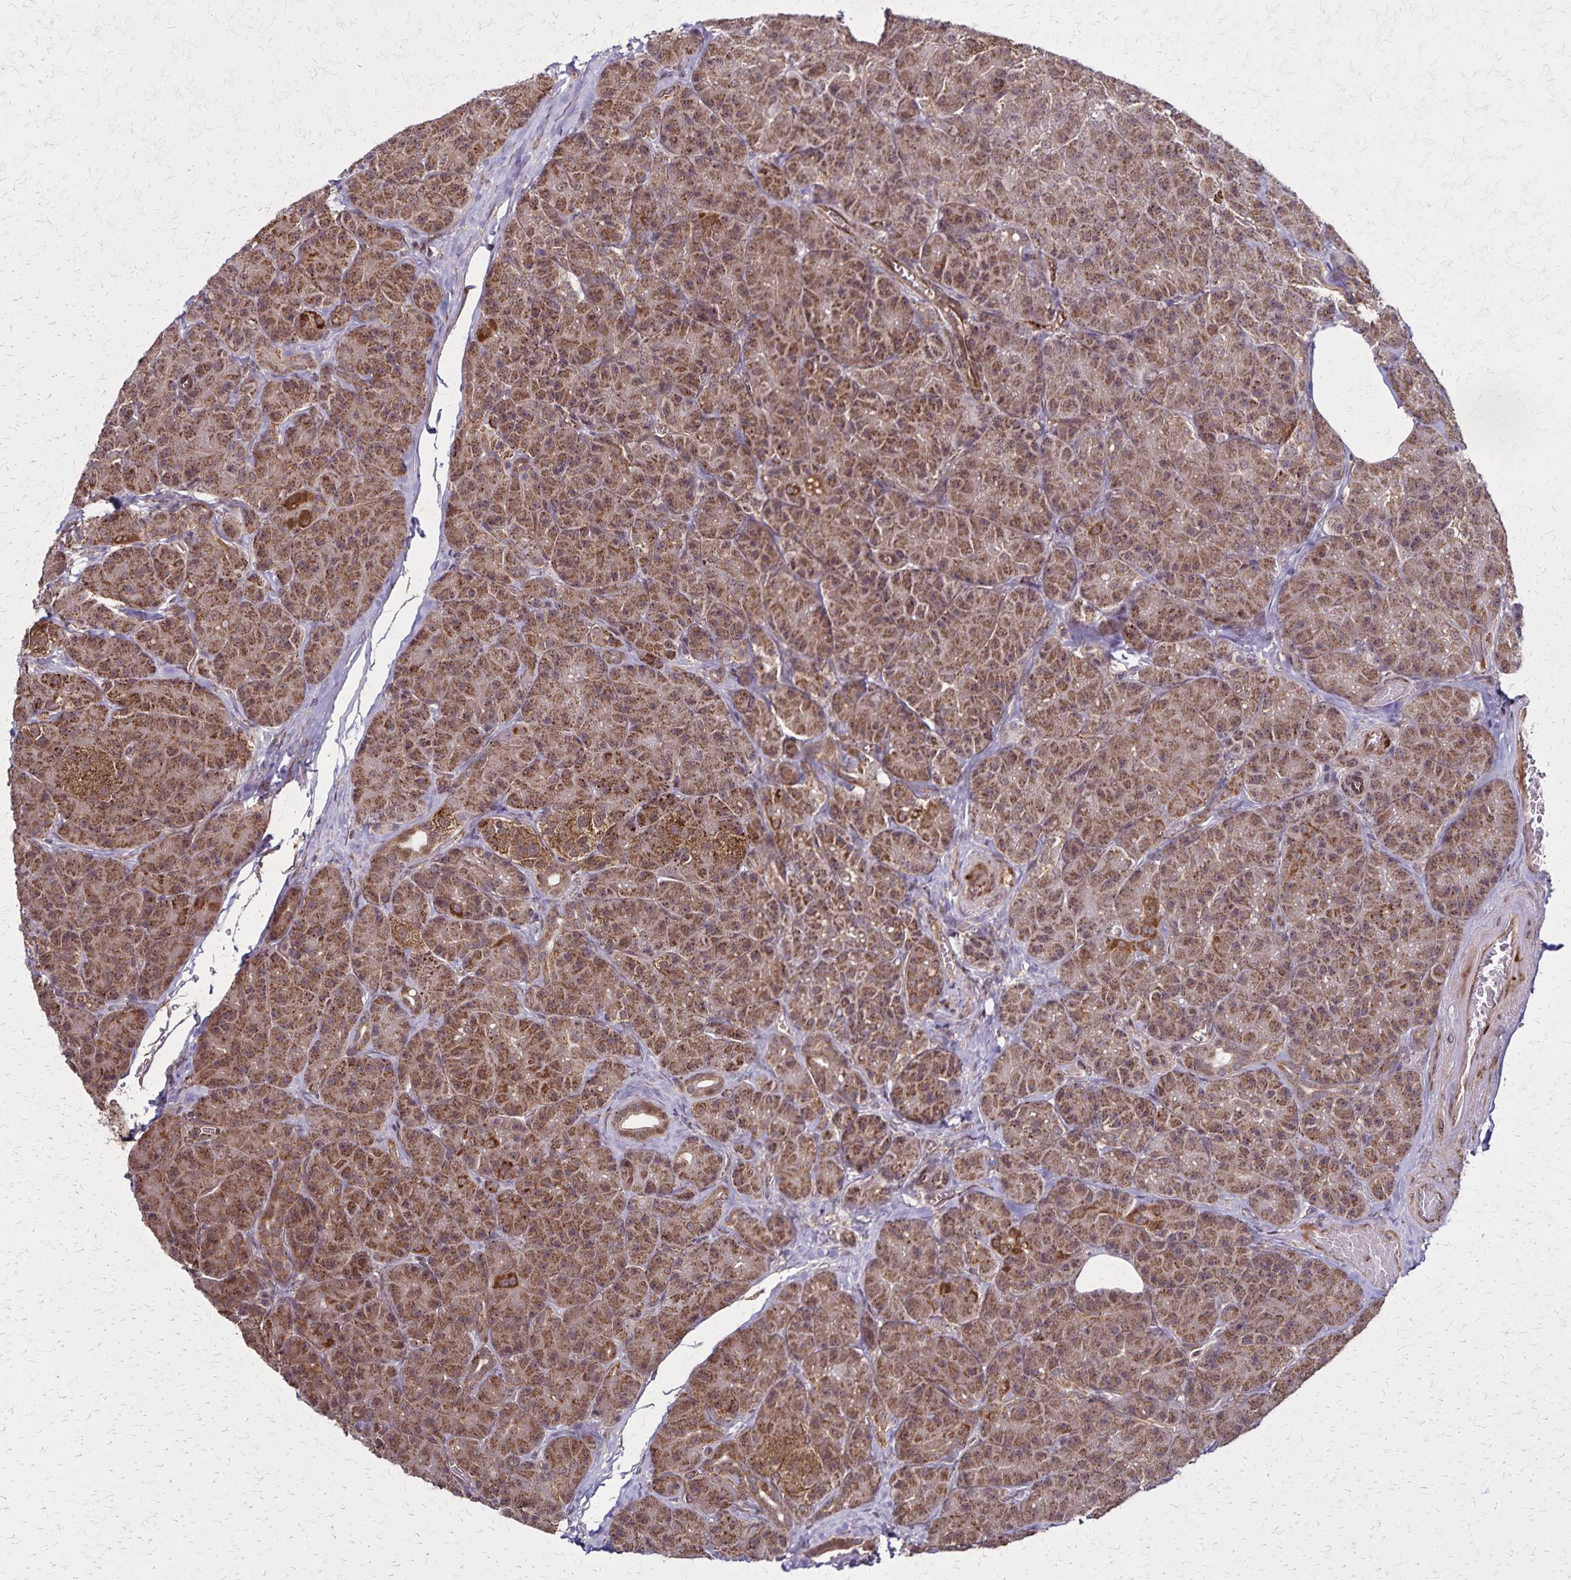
{"staining": {"intensity": "moderate", "quantity": ">75%", "location": "cytoplasmic/membranous"}, "tissue": "pancreas", "cell_type": "Exocrine glandular cells", "image_type": "normal", "snomed": [{"axis": "morphology", "description": "Normal tissue, NOS"}, {"axis": "topography", "description": "Pancreas"}], "caption": "A micrograph of pancreas stained for a protein displays moderate cytoplasmic/membranous brown staining in exocrine glandular cells.", "gene": "NFS1", "patient": {"sex": "male", "age": 57}}